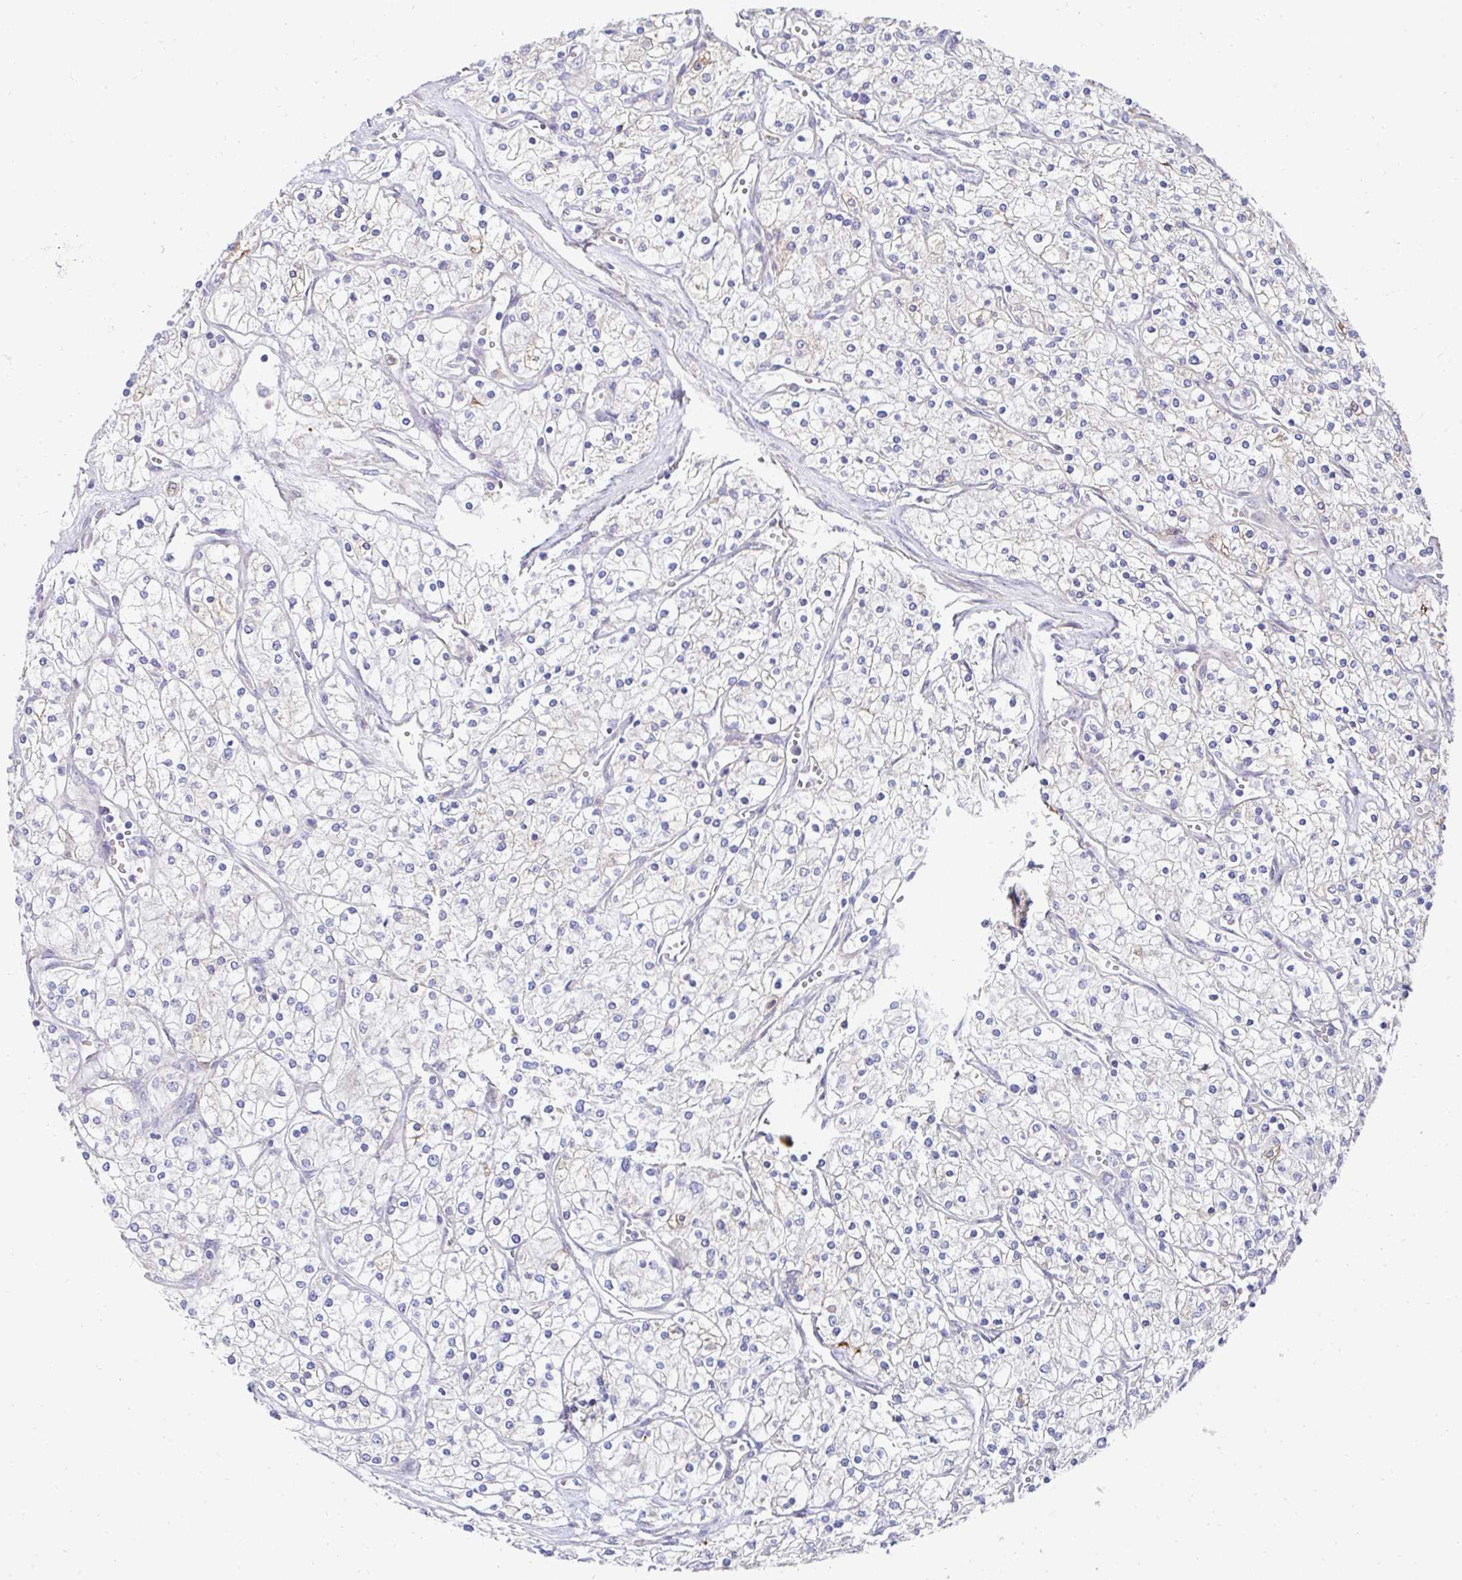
{"staining": {"intensity": "weak", "quantity": "<25%", "location": "cytoplasmic/membranous"}, "tissue": "renal cancer", "cell_type": "Tumor cells", "image_type": "cancer", "snomed": [{"axis": "morphology", "description": "Adenocarcinoma, NOS"}, {"axis": "topography", "description": "Kidney"}], "caption": "Immunohistochemistry (IHC) photomicrograph of neoplastic tissue: human renal cancer (adenocarcinoma) stained with DAB (3,3'-diaminobenzidine) shows no significant protein positivity in tumor cells.", "gene": "FBXL13", "patient": {"sex": "male", "age": 80}}